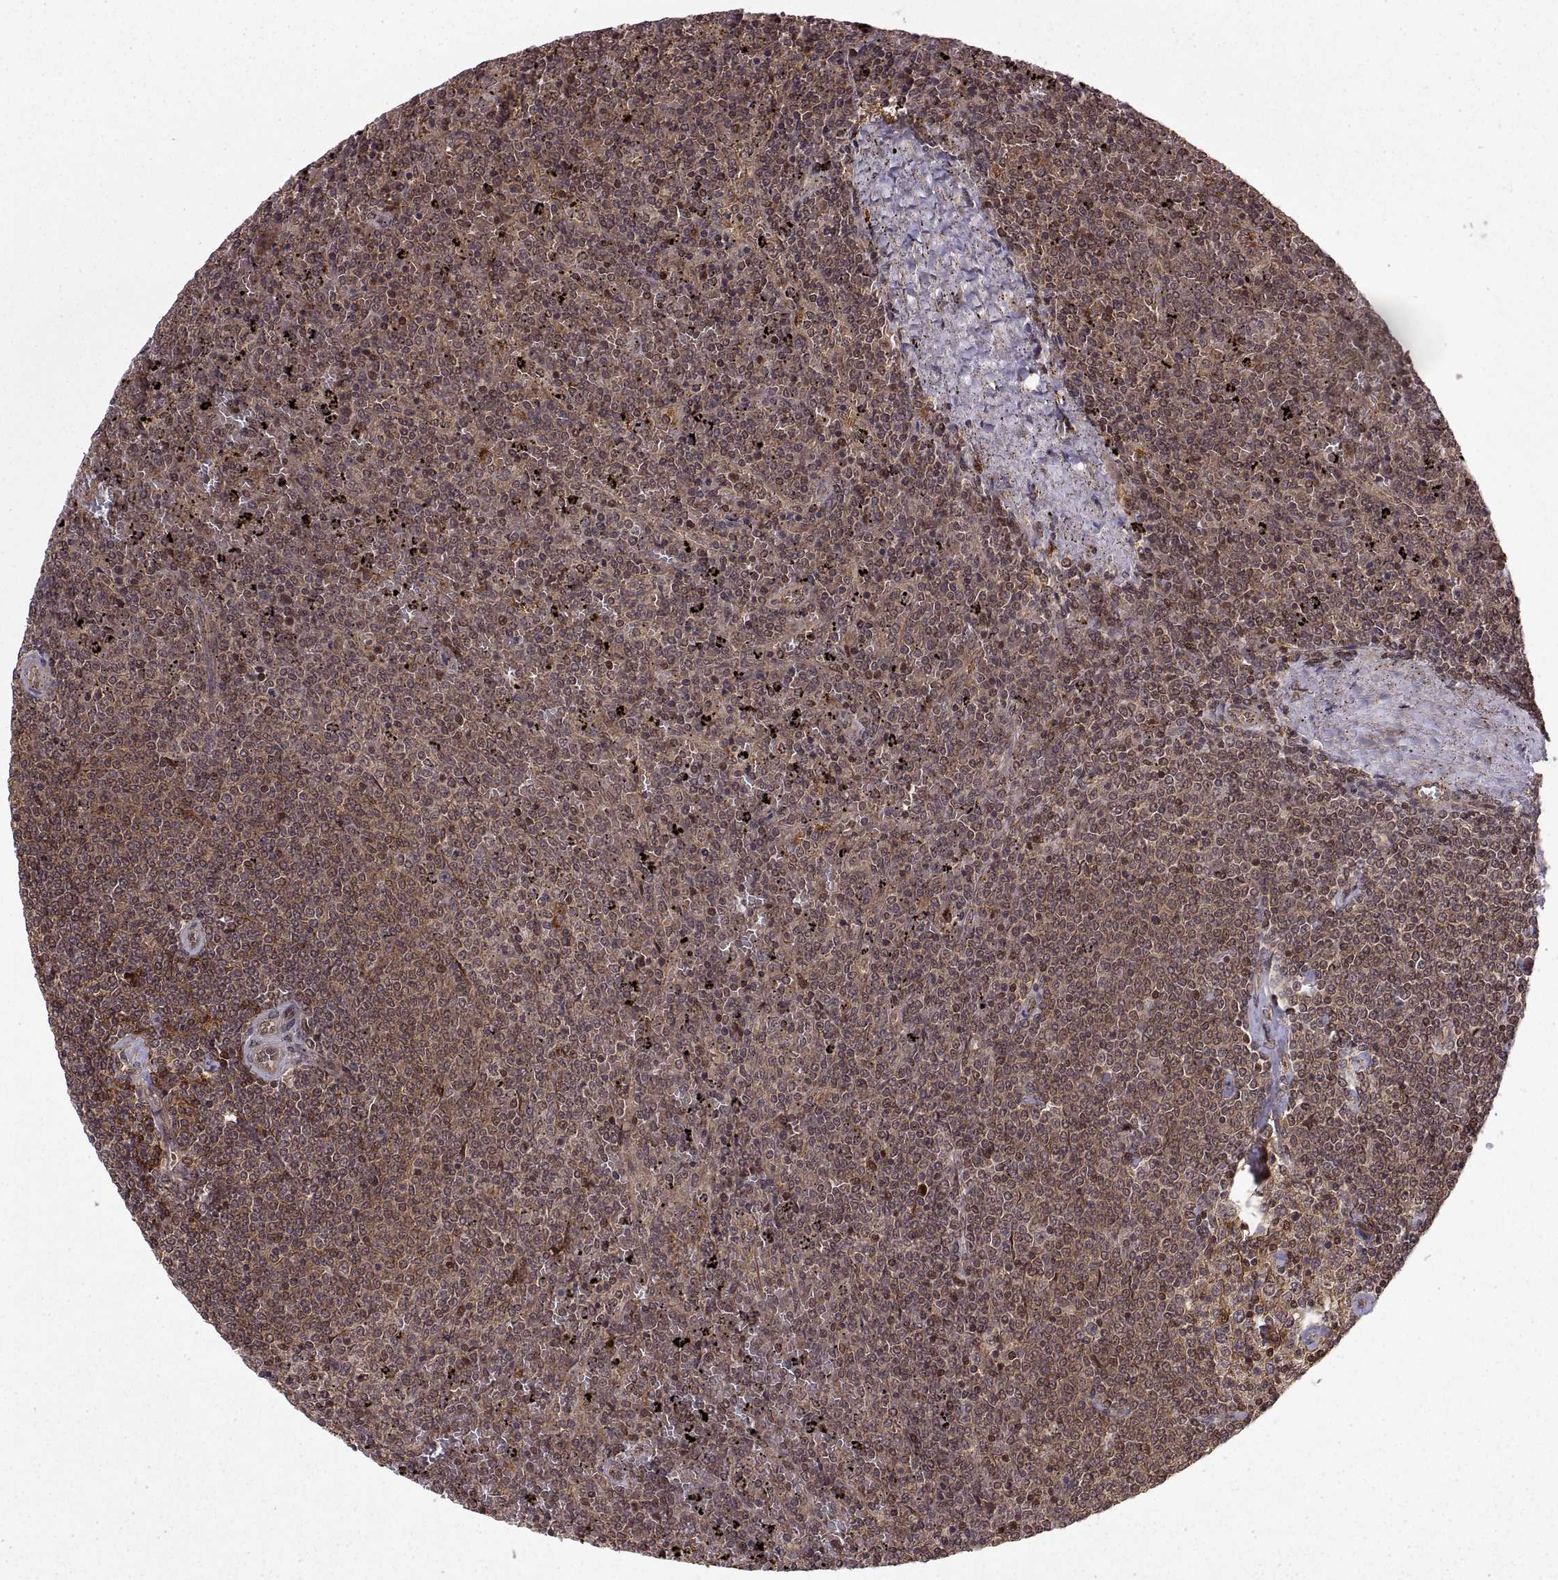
{"staining": {"intensity": "moderate", "quantity": ">75%", "location": "cytoplasmic/membranous"}, "tissue": "lymphoma", "cell_type": "Tumor cells", "image_type": "cancer", "snomed": [{"axis": "morphology", "description": "Malignant lymphoma, non-Hodgkin's type, Low grade"}, {"axis": "topography", "description": "Spleen"}], "caption": "Low-grade malignant lymphoma, non-Hodgkin's type stained with DAB (3,3'-diaminobenzidine) immunohistochemistry (IHC) shows medium levels of moderate cytoplasmic/membranous expression in approximately >75% of tumor cells. The staining was performed using DAB, with brown indicating positive protein expression. Nuclei are stained blue with hematoxylin.", "gene": "DEDD", "patient": {"sex": "female", "age": 77}}